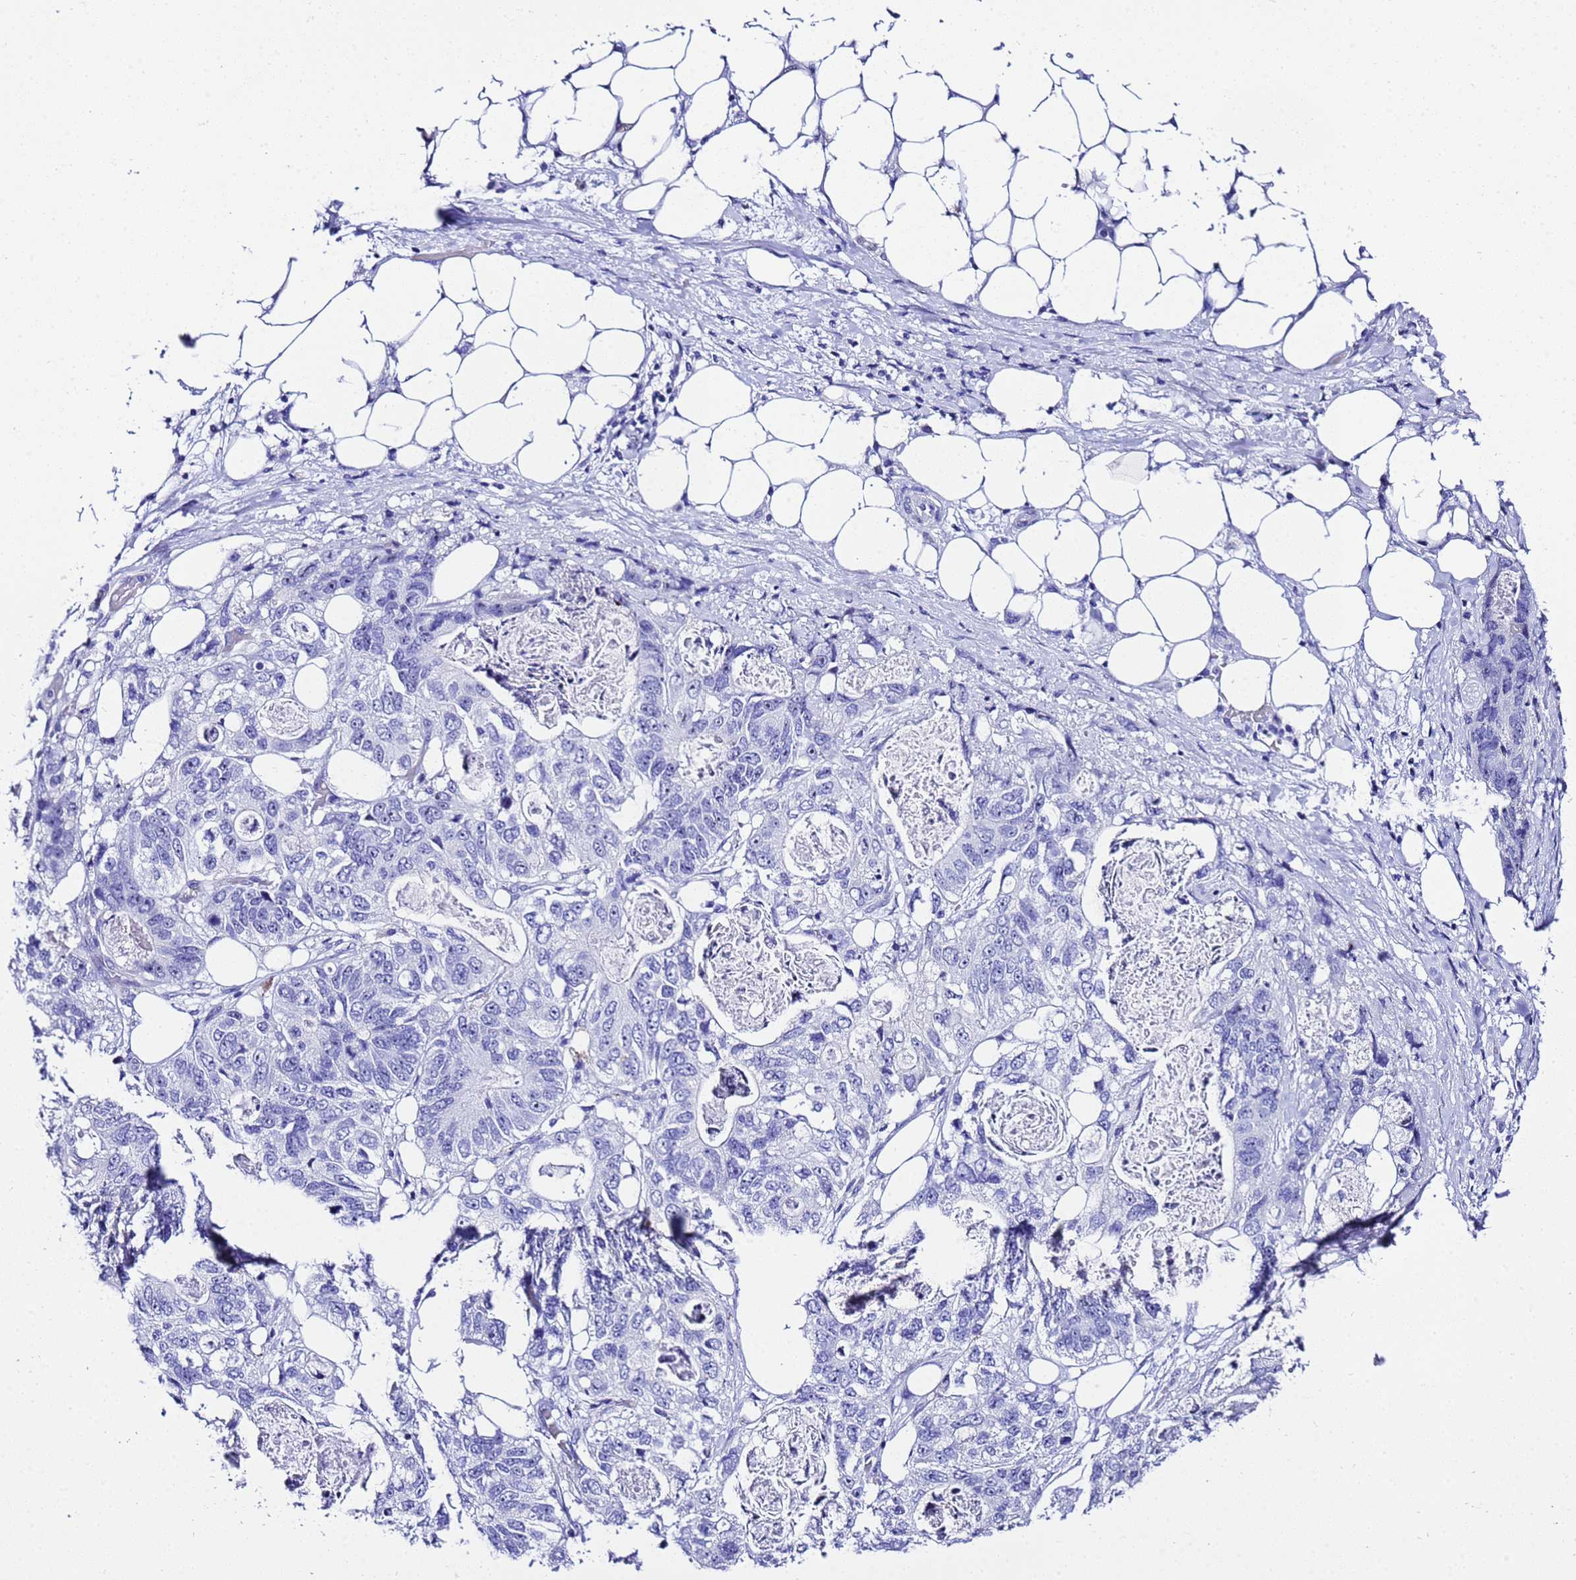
{"staining": {"intensity": "negative", "quantity": "none", "location": "none"}, "tissue": "stomach cancer", "cell_type": "Tumor cells", "image_type": "cancer", "snomed": [{"axis": "morphology", "description": "Adenocarcinoma, NOS"}, {"axis": "topography", "description": "Stomach"}], "caption": "This is a image of immunohistochemistry staining of stomach cancer, which shows no staining in tumor cells.", "gene": "UGT2B10", "patient": {"sex": "female", "age": 89}}